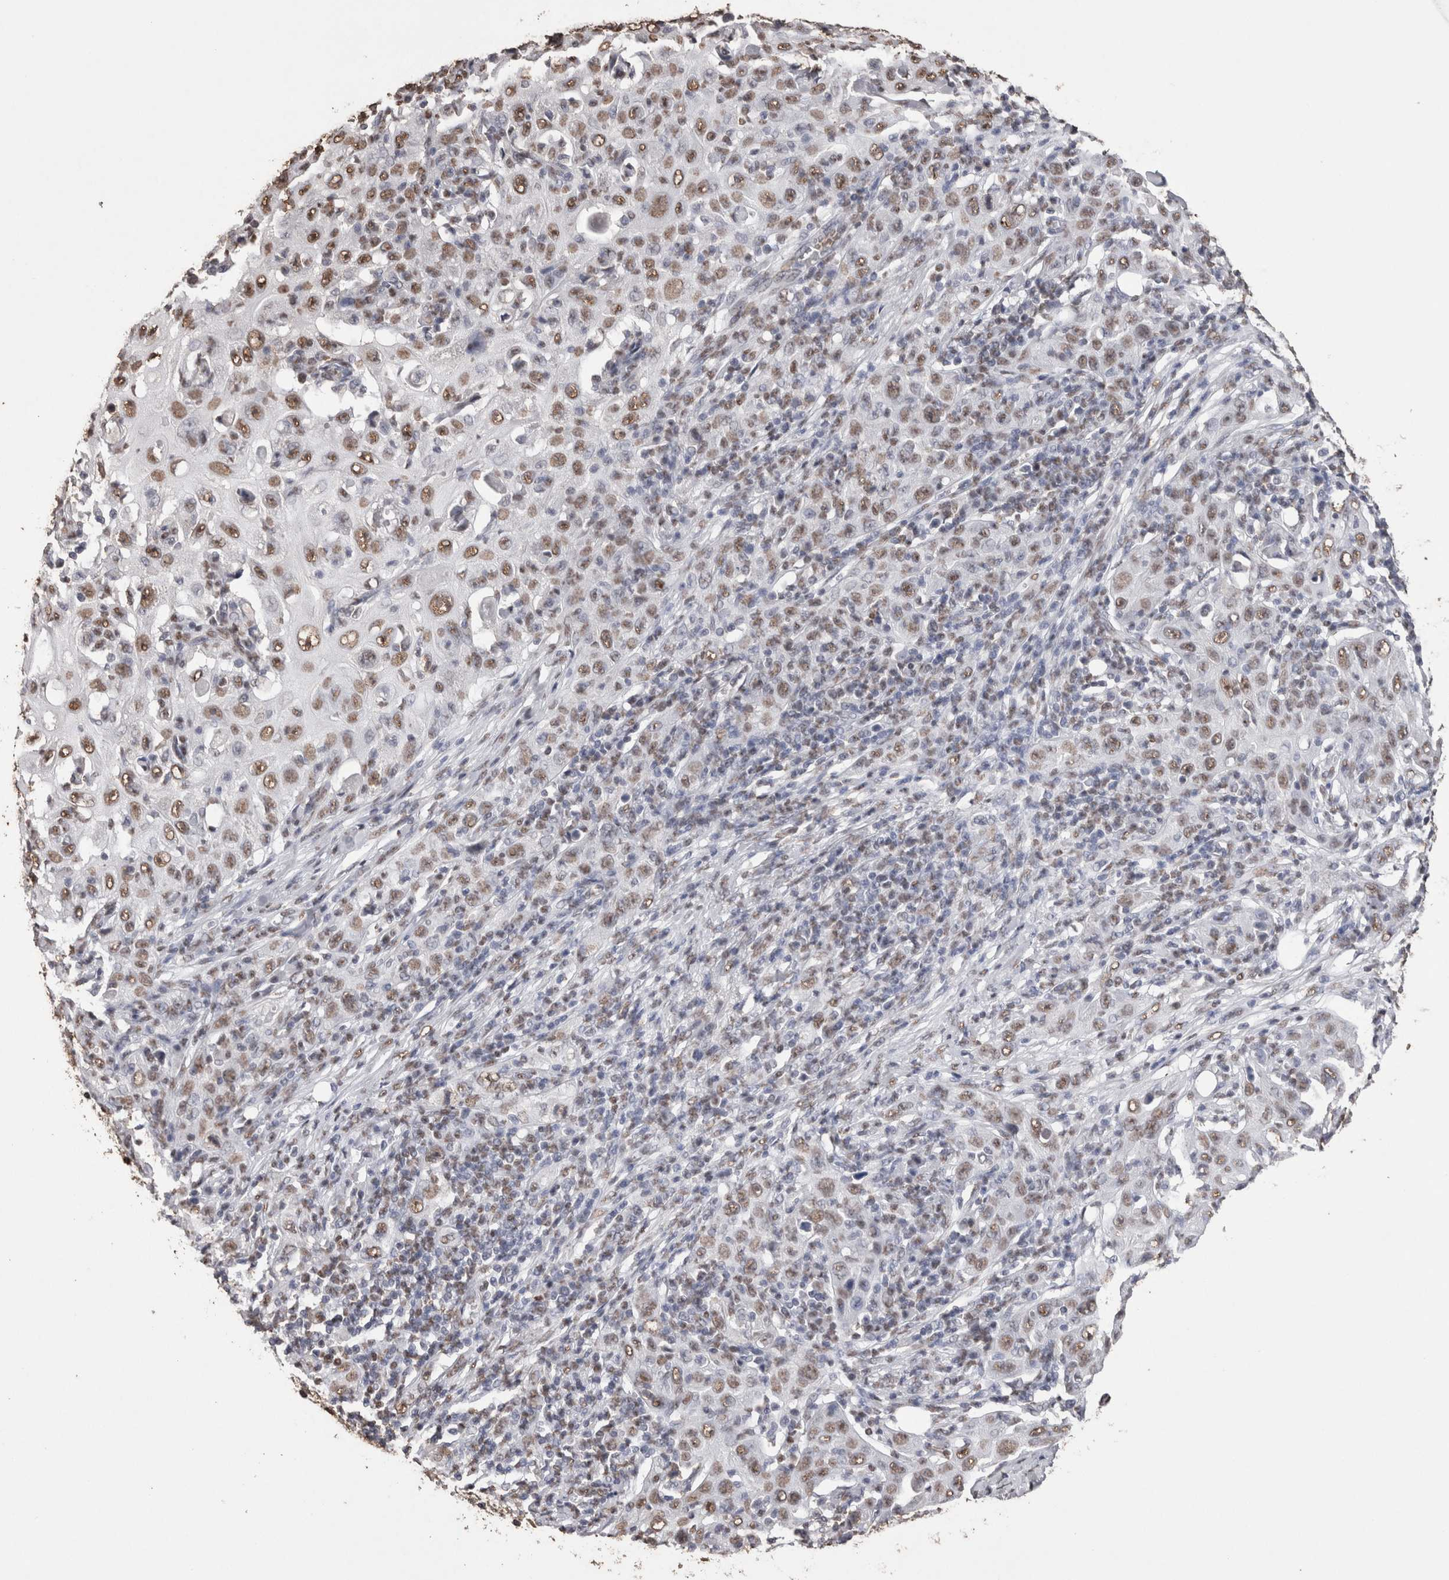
{"staining": {"intensity": "moderate", "quantity": ">75%", "location": "nuclear"}, "tissue": "skin cancer", "cell_type": "Tumor cells", "image_type": "cancer", "snomed": [{"axis": "morphology", "description": "Squamous cell carcinoma, NOS"}, {"axis": "topography", "description": "Skin"}], "caption": "A brown stain labels moderate nuclear positivity of a protein in squamous cell carcinoma (skin) tumor cells.", "gene": "NTHL1", "patient": {"sex": "female", "age": 88}}